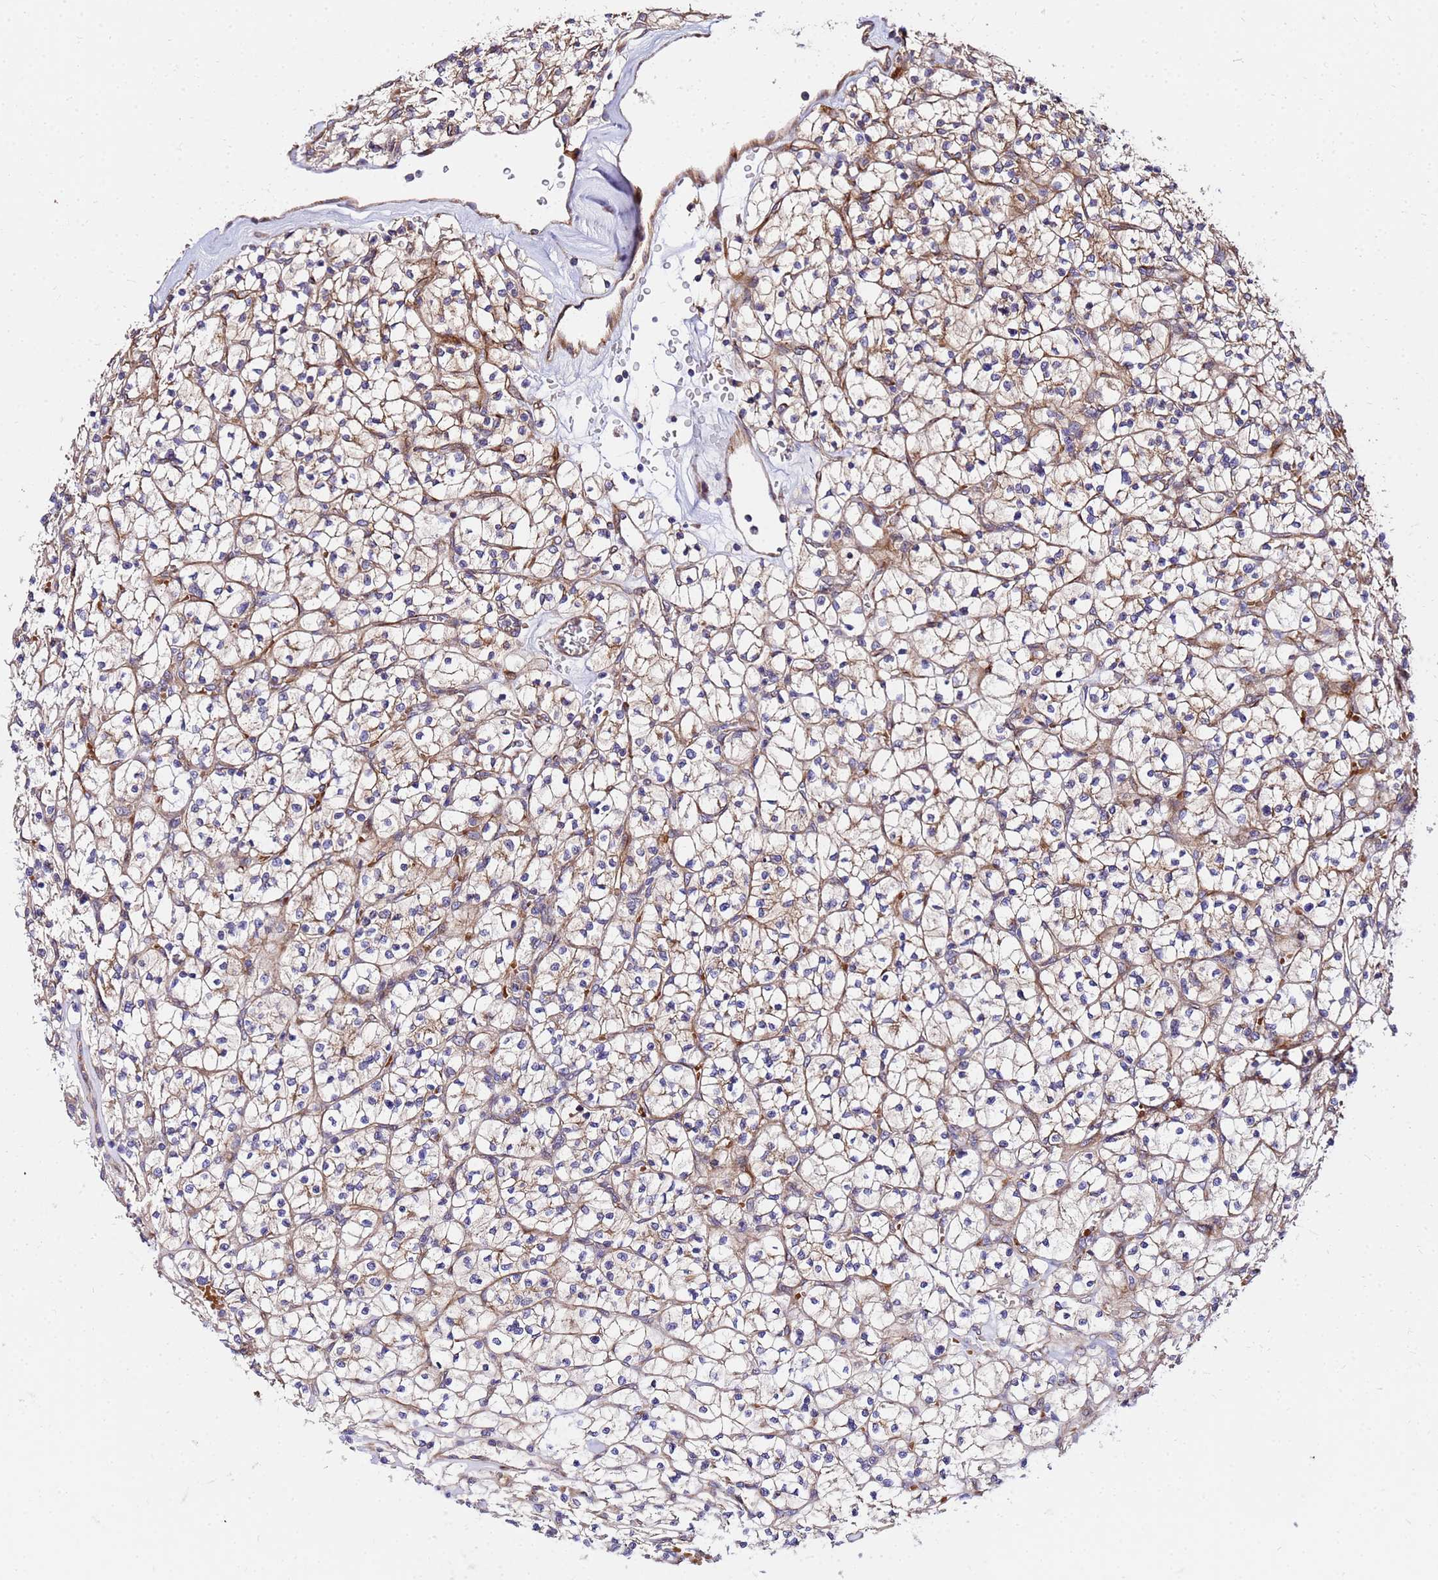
{"staining": {"intensity": "moderate", "quantity": "<25%", "location": "cytoplasmic/membranous"}, "tissue": "renal cancer", "cell_type": "Tumor cells", "image_type": "cancer", "snomed": [{"axis": "morphology", "description": "Adenocarcinoma, NOS"}, {"axis": "topography", "description": "Kidney"}], "caption": "A brown stain labels moderate cytoplasmic/membranous staining of a protein in human renal cancer tumor cells.", "gene": "WWC2", "patient": {"sex": "female", "age": 64}}